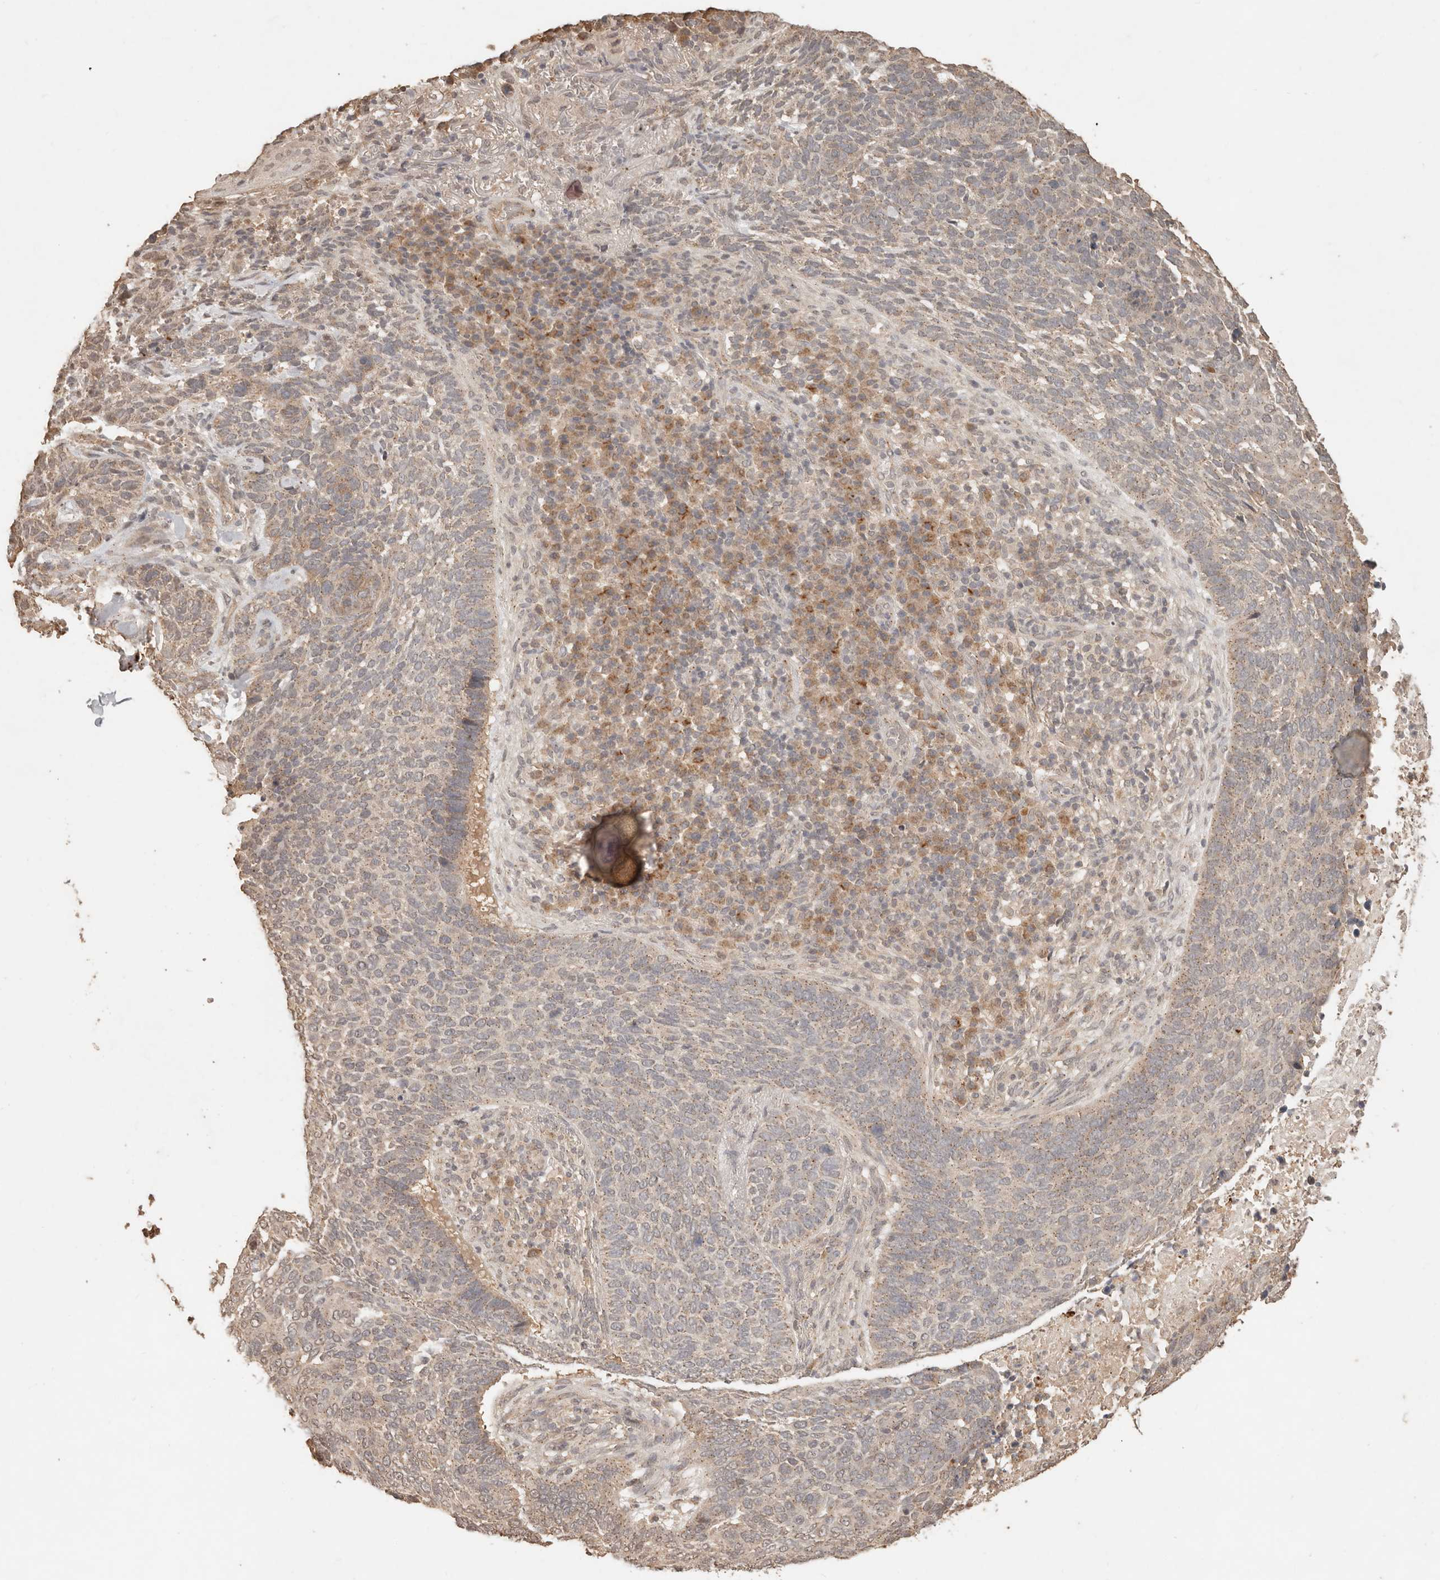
{"staining": {"intensity": "weak", "quantity": "<25%", "location": "cytoplasmic/membranous"}, "tissue": "skin cancer", "cell_type": "Tumor cells", "image_type": "cancer", "snomed": [{"axis": "morphology", "description": "Basal cell carcinoma"}, {"axis": "topography", "description": "Skin"}], "caption": "Immunohistochemical staining of basal cell carcinoma (skin) demonstrates no significant expression in tumor cells.", "gene": "LMO4", "patient": {"sex": "female", "age": 64}}